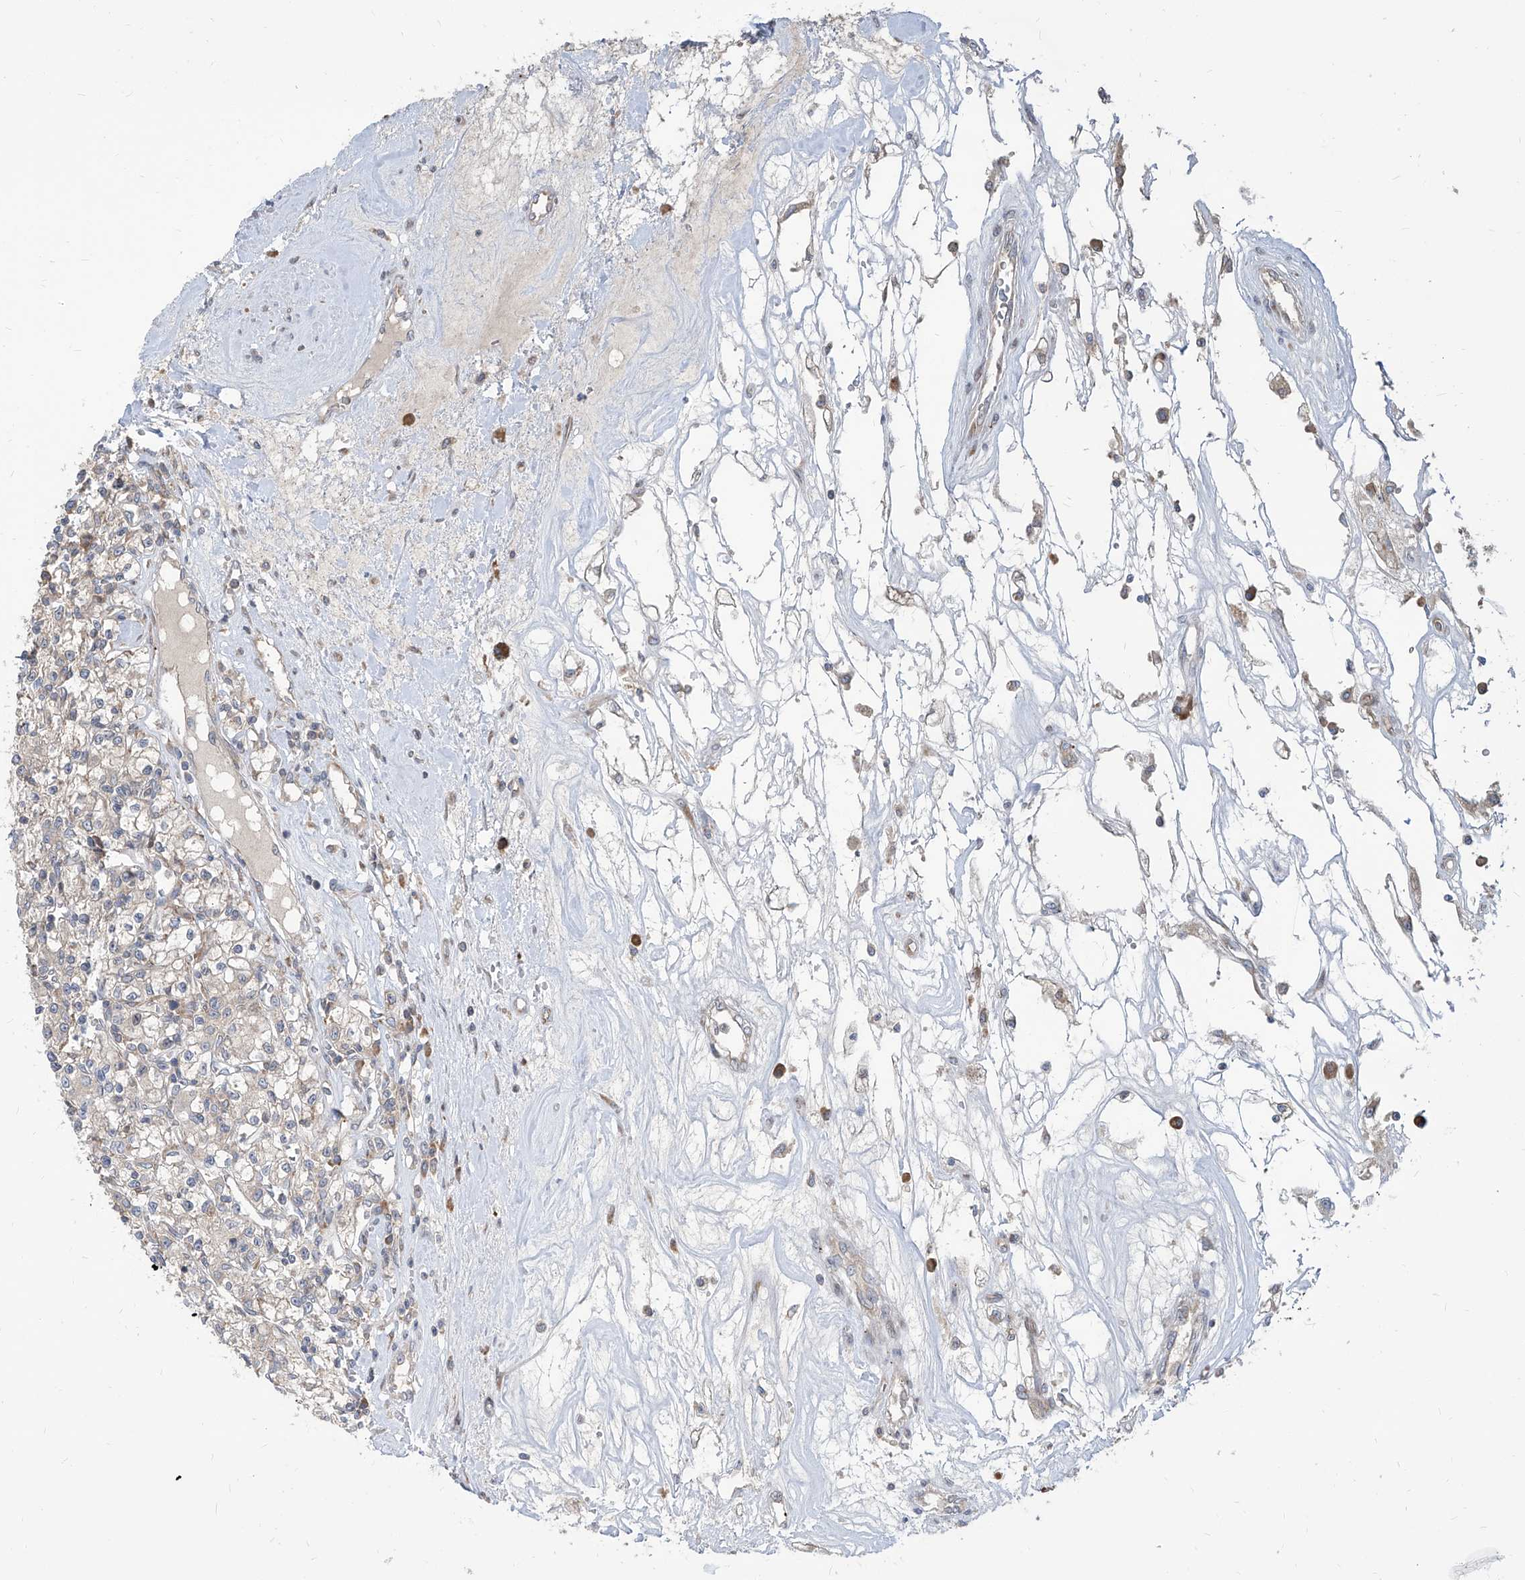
{"staining": {"intensity": "negative", "quantity": "none", "location": "none"}, "tissue": "renal cancer", "cell_type": "Tumor cells", "image_type": "cancer", "snomed": [{"axis": "morphology", "description": "Adenocarcinoma, NOS"}, {"axis": "topography", "description": "Kidney"}], "caption": "IHC histopathology image of neoplastic tissue: renal cancer (adenocarcinoma) stained with DAB demonstrates no significant protein positivity in tumor cells.", "gene": "FAM83B", "patient": {"sex": "female", "age": 59}}